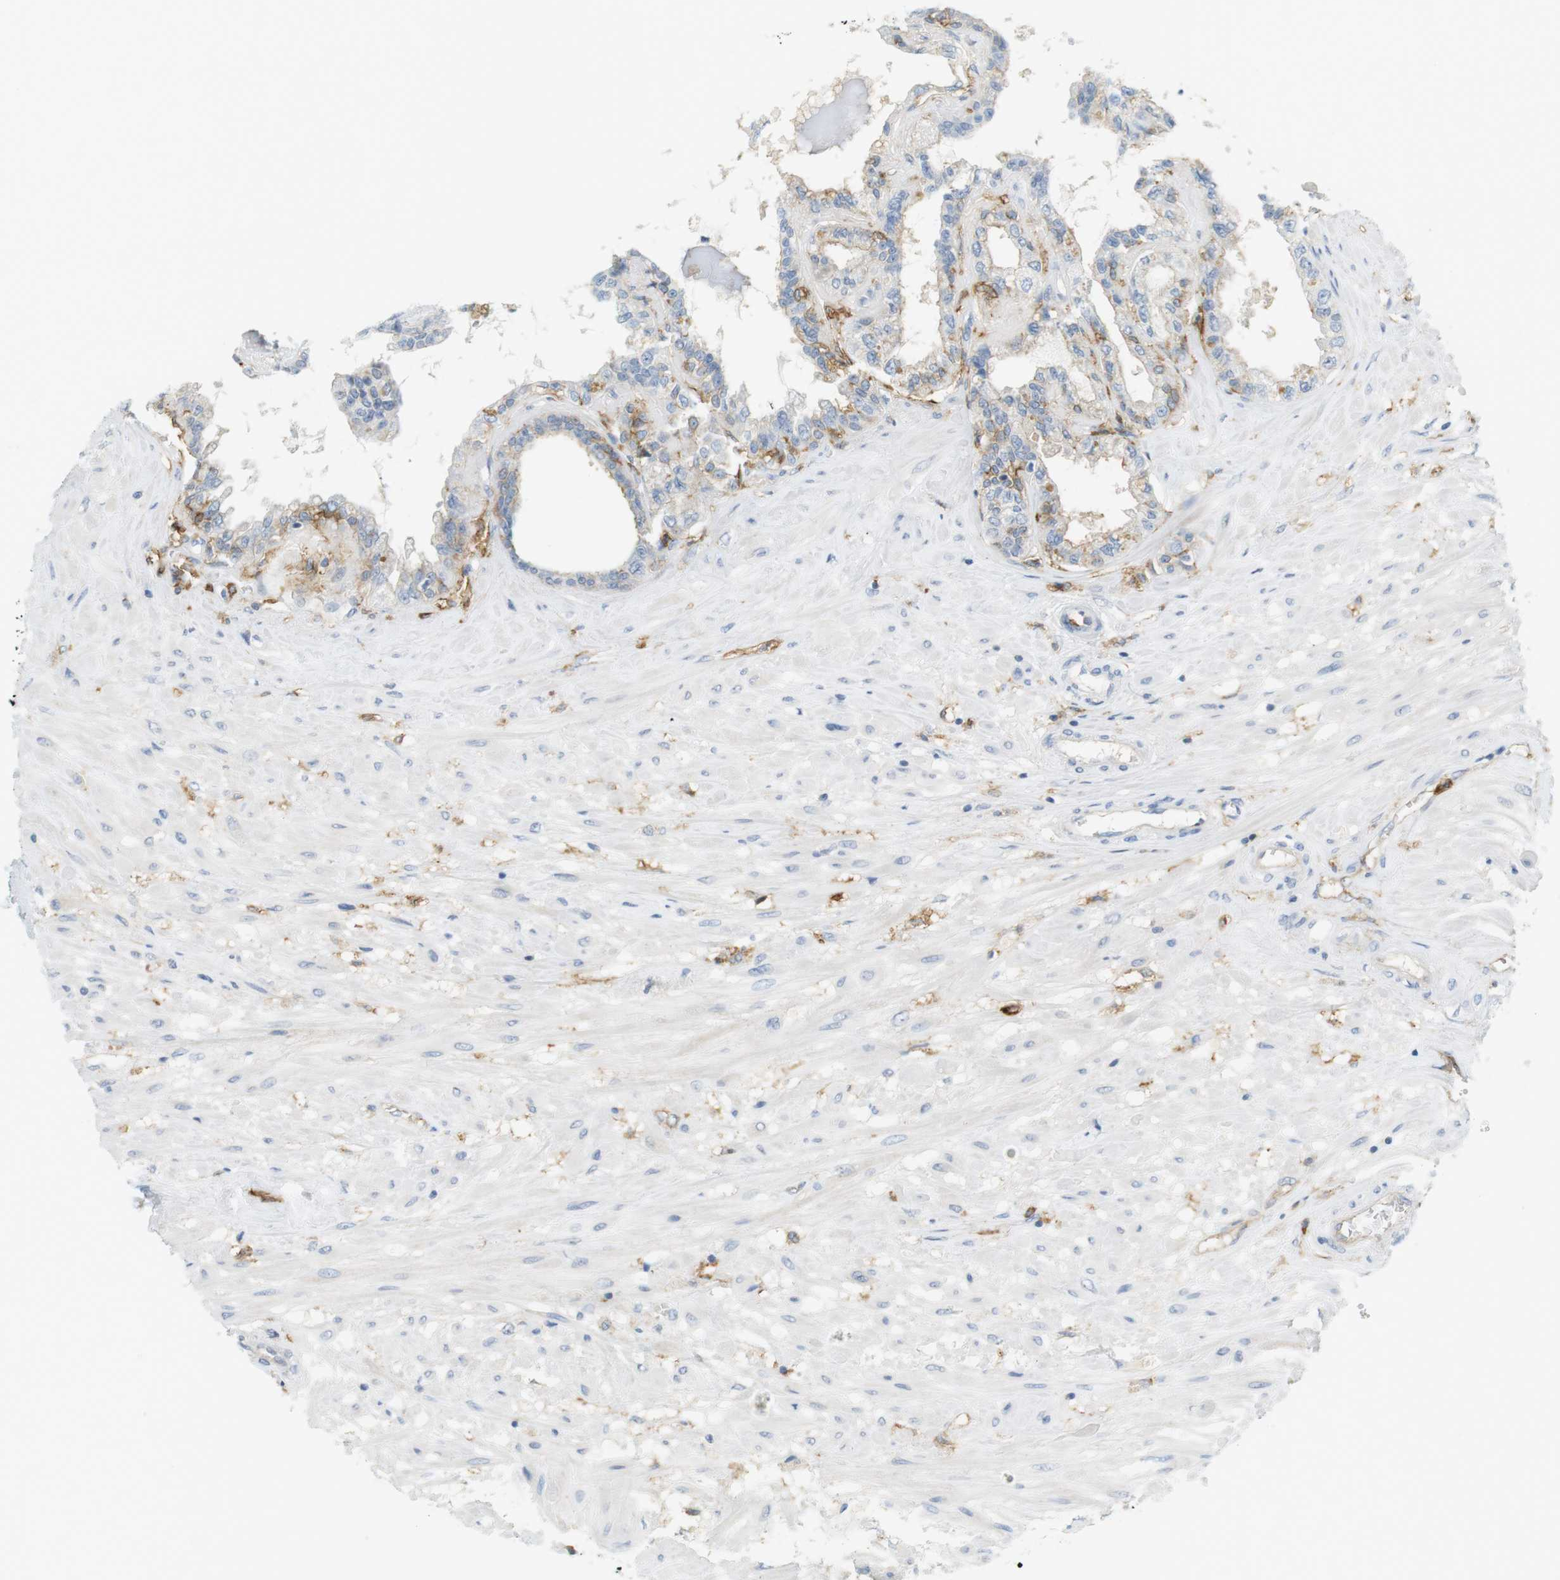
{"staining": {"intensity": "weak", "quantity": "25%-75%", "location": "cytoplasmic/membranous"}, "tissue": "seminal vesicle", "cell_type": "Glandular cells", "image_type": "normal", "snomed": [{"axis": "morphology", "description": "Normal tissue, NOS"}, {"axis": "morphology", "description": "Inflammation, NOS"}, {"axis": "topography", "description": "Urinary bladder"}, {"axis": "topography", "description": "Prostate"}, {"axis": "topography", "description": "Seminal veicle"}], "caption": "Seminal vesicle stained with DAB immunohistochemistry (IHC) reveals low levels of weak cytoplasmic/membranous staining in approximately 25%-75% of glandular cells.", "gene": "SIRPA", "patient": {"sex": "male", "age": 82}}